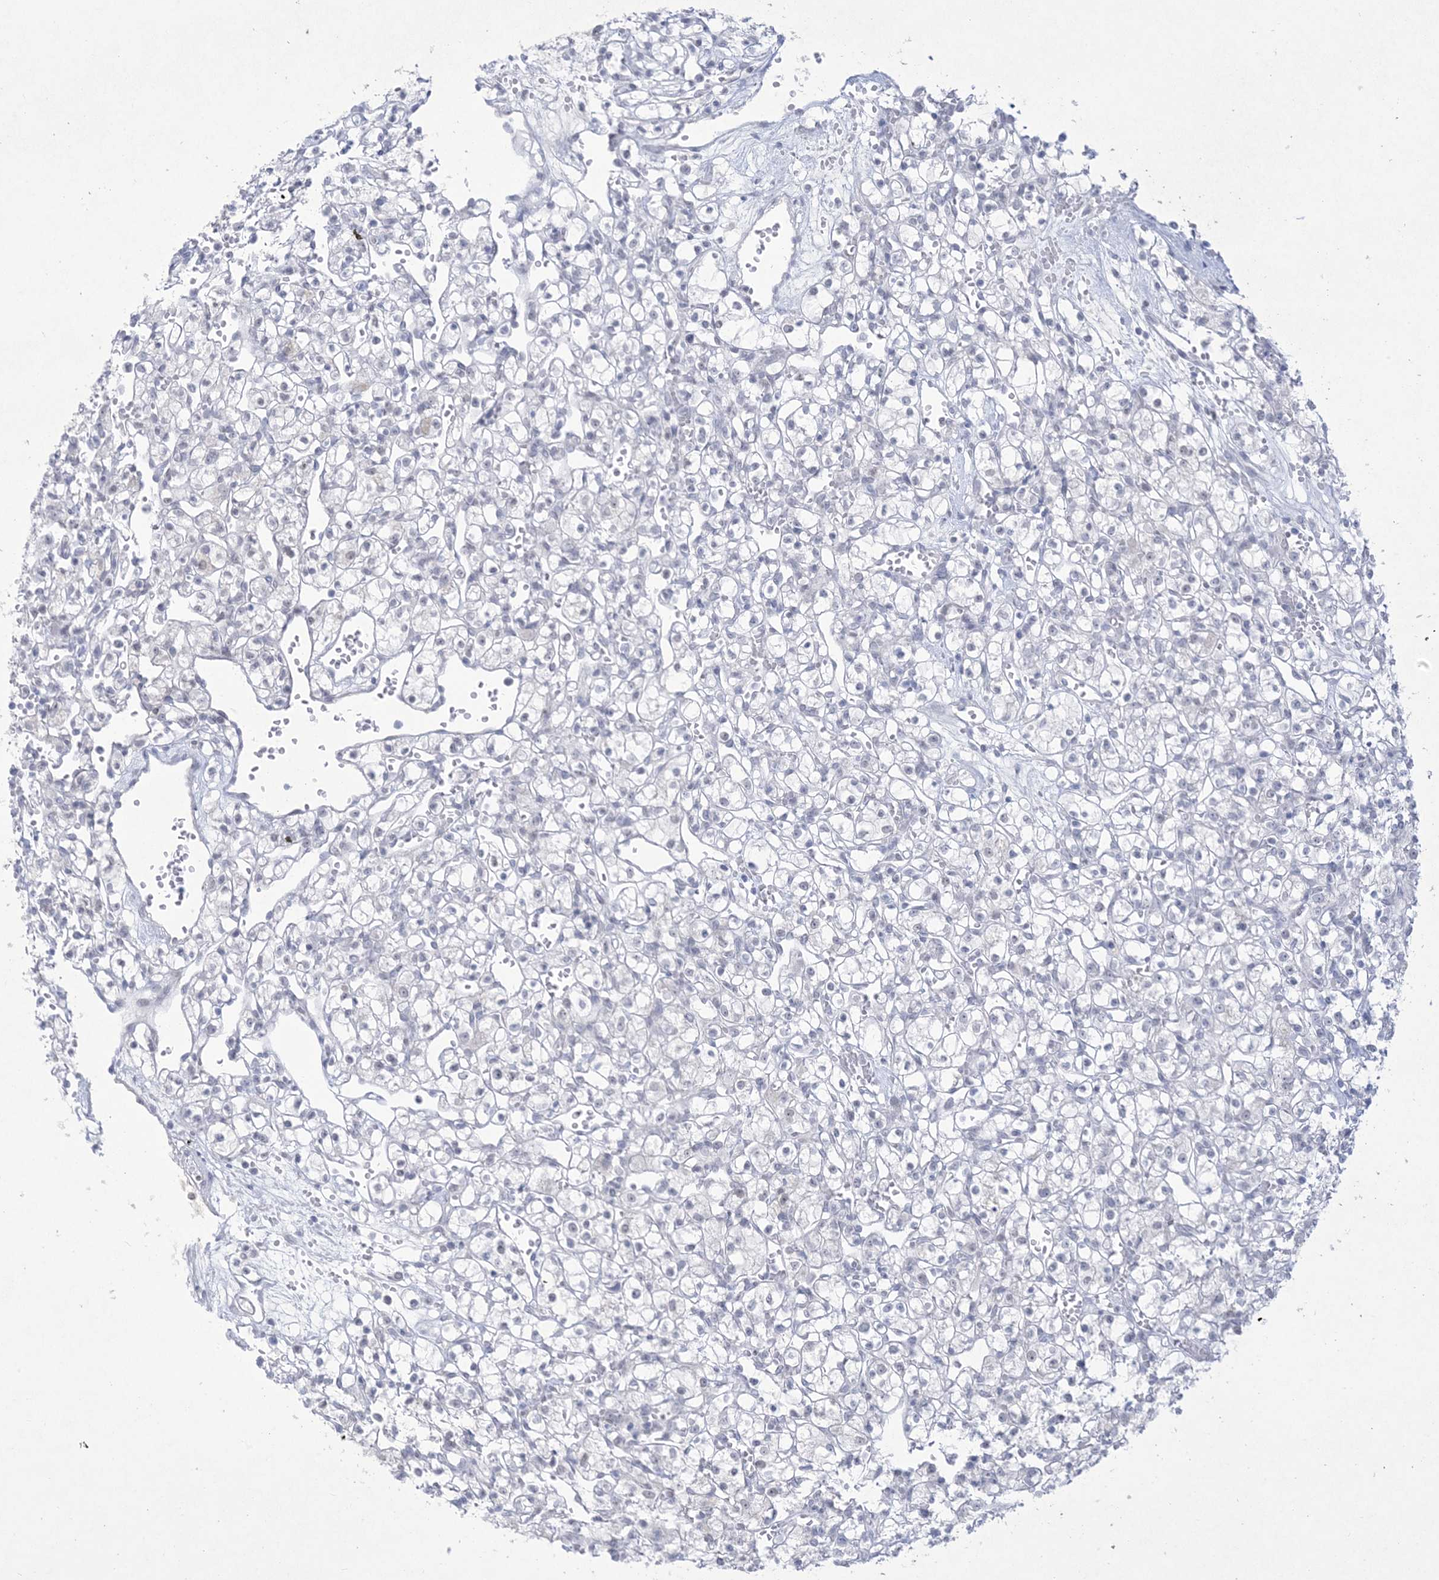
{"staining": {"intensity": "negative", "quantity": "none", "location": "none"}, "tissue": "renal cancer", "cell_type": "Tumor cells", "image_type": "cancer", "snomed": [{"axis": "morphology", "description": "Adenocarcinoma, NOS"}, {"axis": "topography", "description": "Kidney"}], "caption": "Human renal cancer stained for a protein using IHC demonstrates no expression in tumor cells.", "gene": "HOMEZ", "patient": {"sex": "female", "age": 59}}